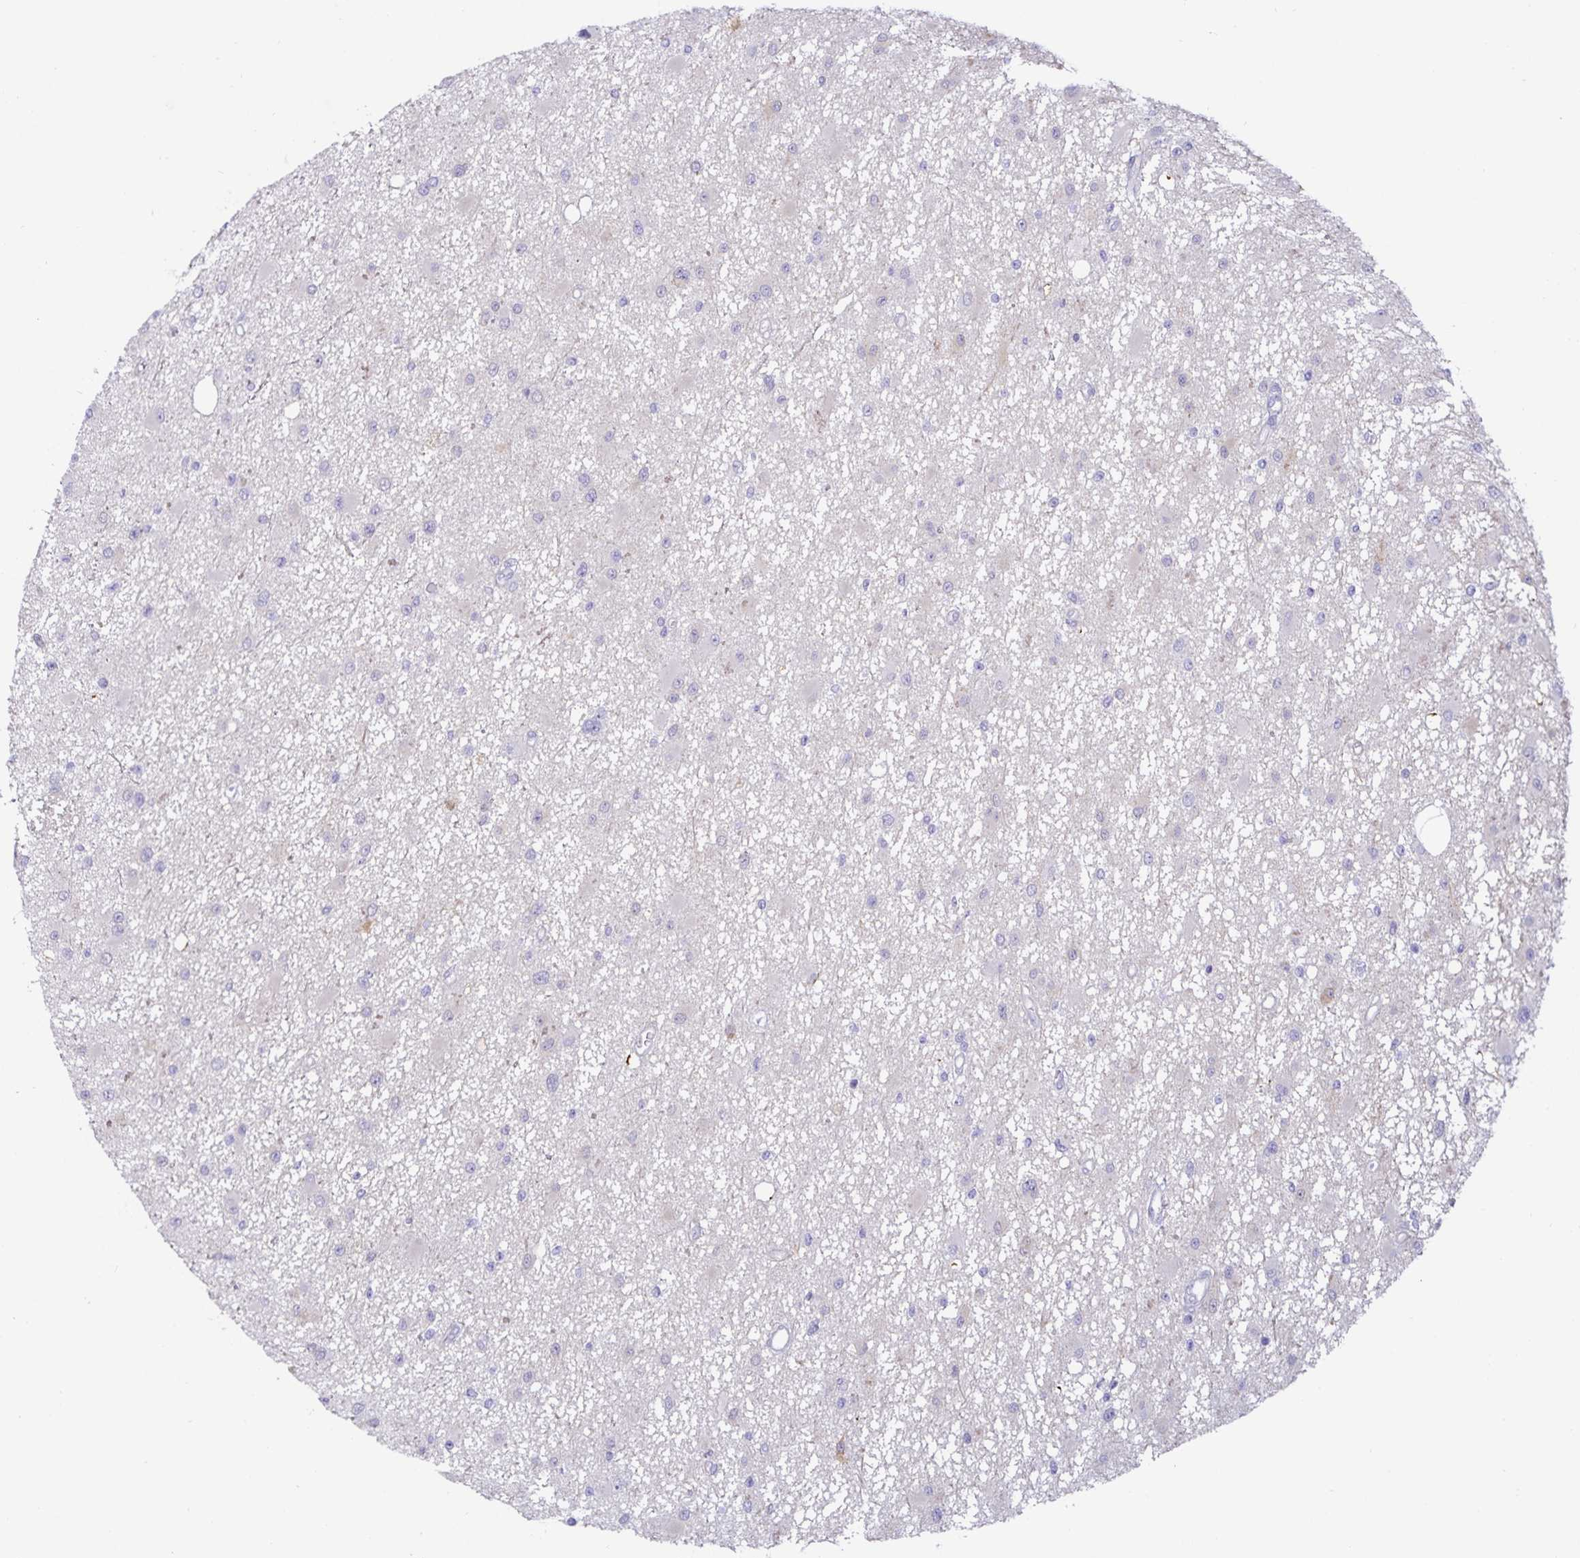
{"staining": {"intensity": "negative", "quantity": "none", "location": "none"}, "tissue": "glioma", "cell_type": "Tumor cells", "image_type": "cancer", "snomed": [{"axis": "morphology", "description": "Glioma, malignant, High grade"}, {"axis": "topography", "description": "Brain"}], "caption": "Tumor cells show no significant positivity in glioma.", "gene": "MON2", "patient": {"sex": "male", "age": 54}}